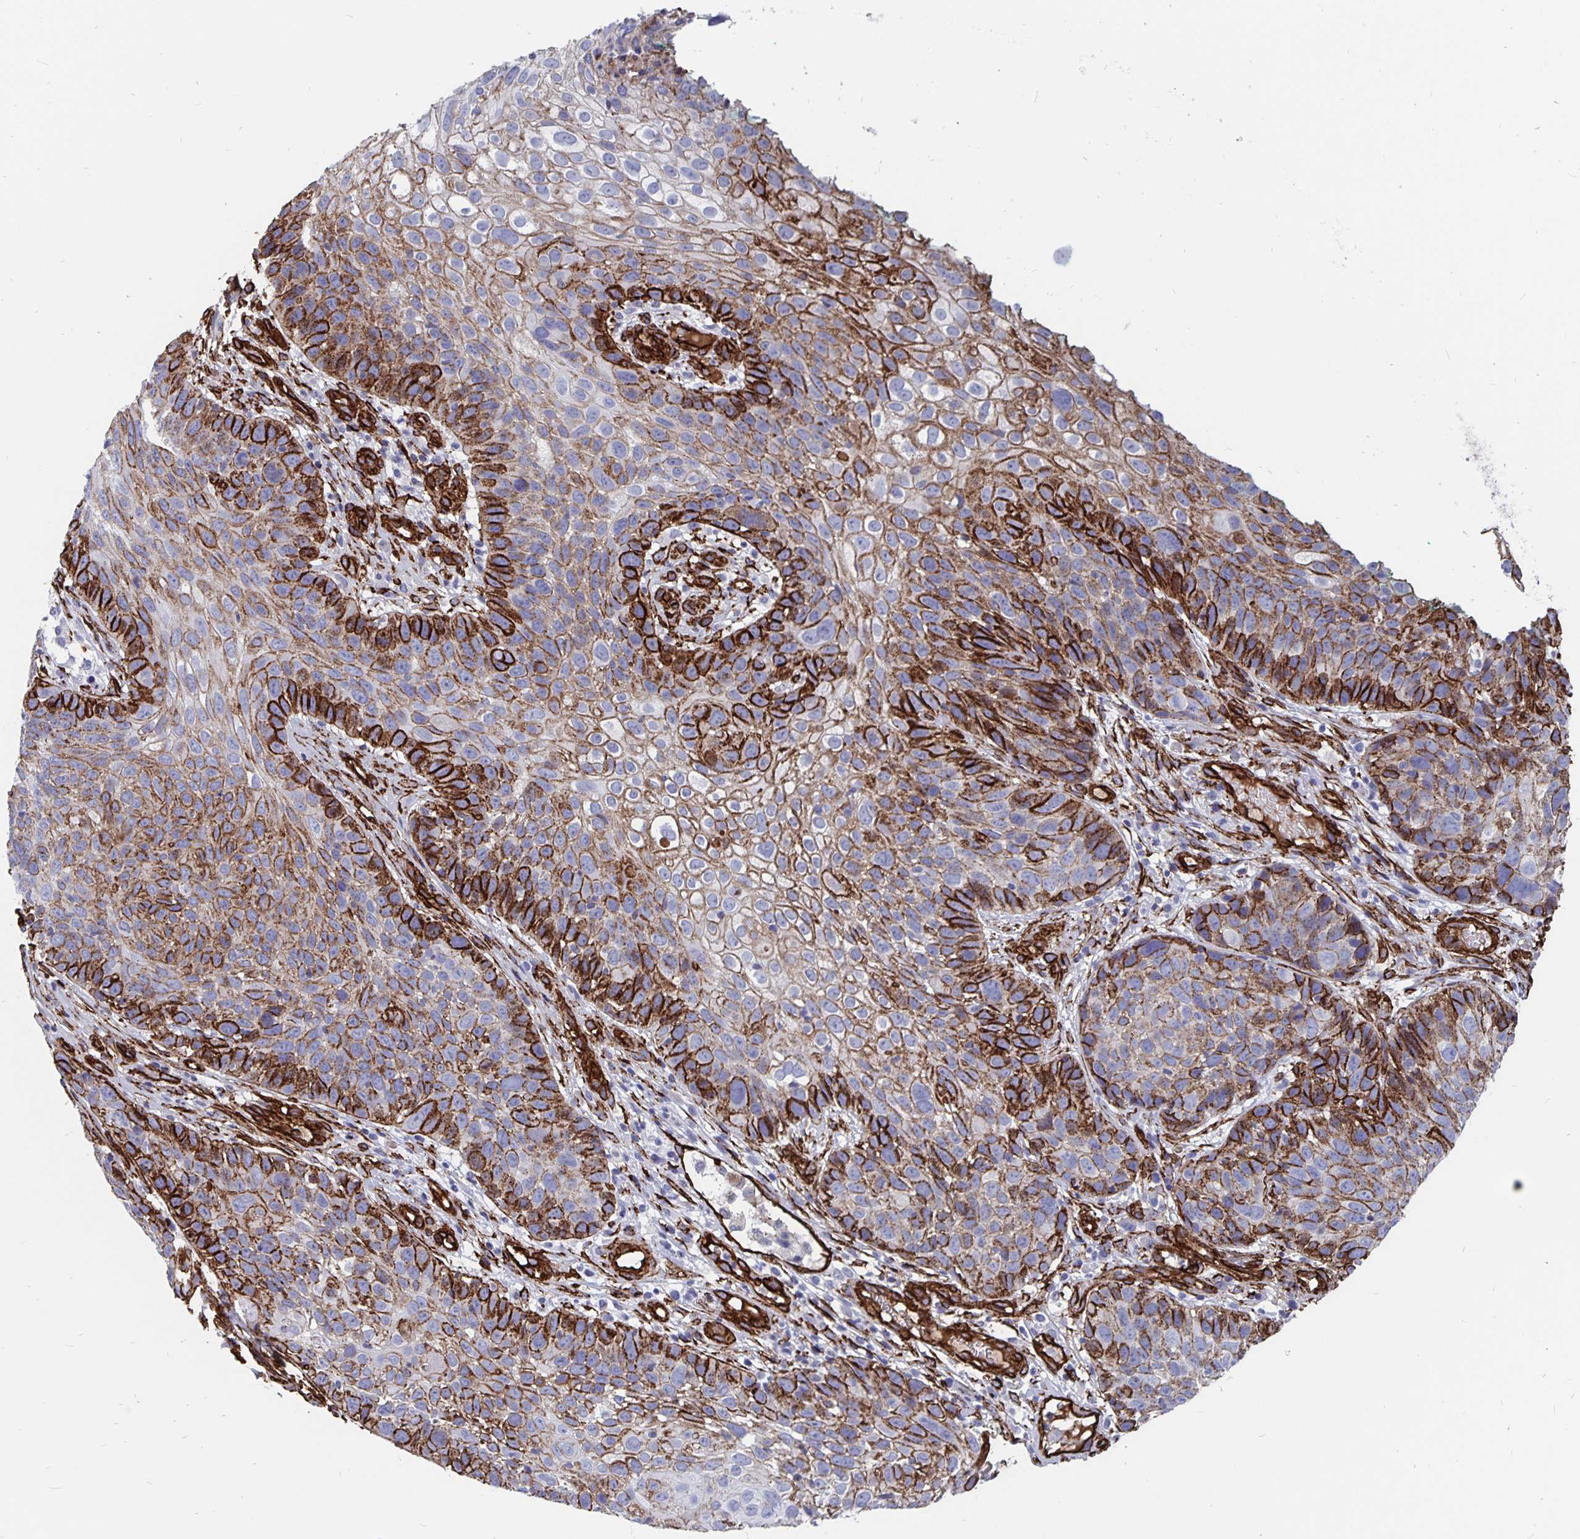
{"staining": {"intensity": "strong", "quantity": "25%-75%", "location": "cytoplasmic/membranous"}, "tissue": "skin cancer", "cell_type": "Tumor cells", "image_type": "cancer", "snomed": [{"axis": "morphology", "description": "Squamous cell carcinoma, NOS"}, {"axis": "topography", "description": "Skin"}], "caption": "Immunohistochemistry (IHC) image of human skin squamous cell carcinoma stained for a protein (brown), which demonstrates high levels of strong cytoplasmic/membranous expression in approximately 25%-75% of tumor cells.", "gene": "DCHS2", "patient": {"sex": "male", "age": 92}}